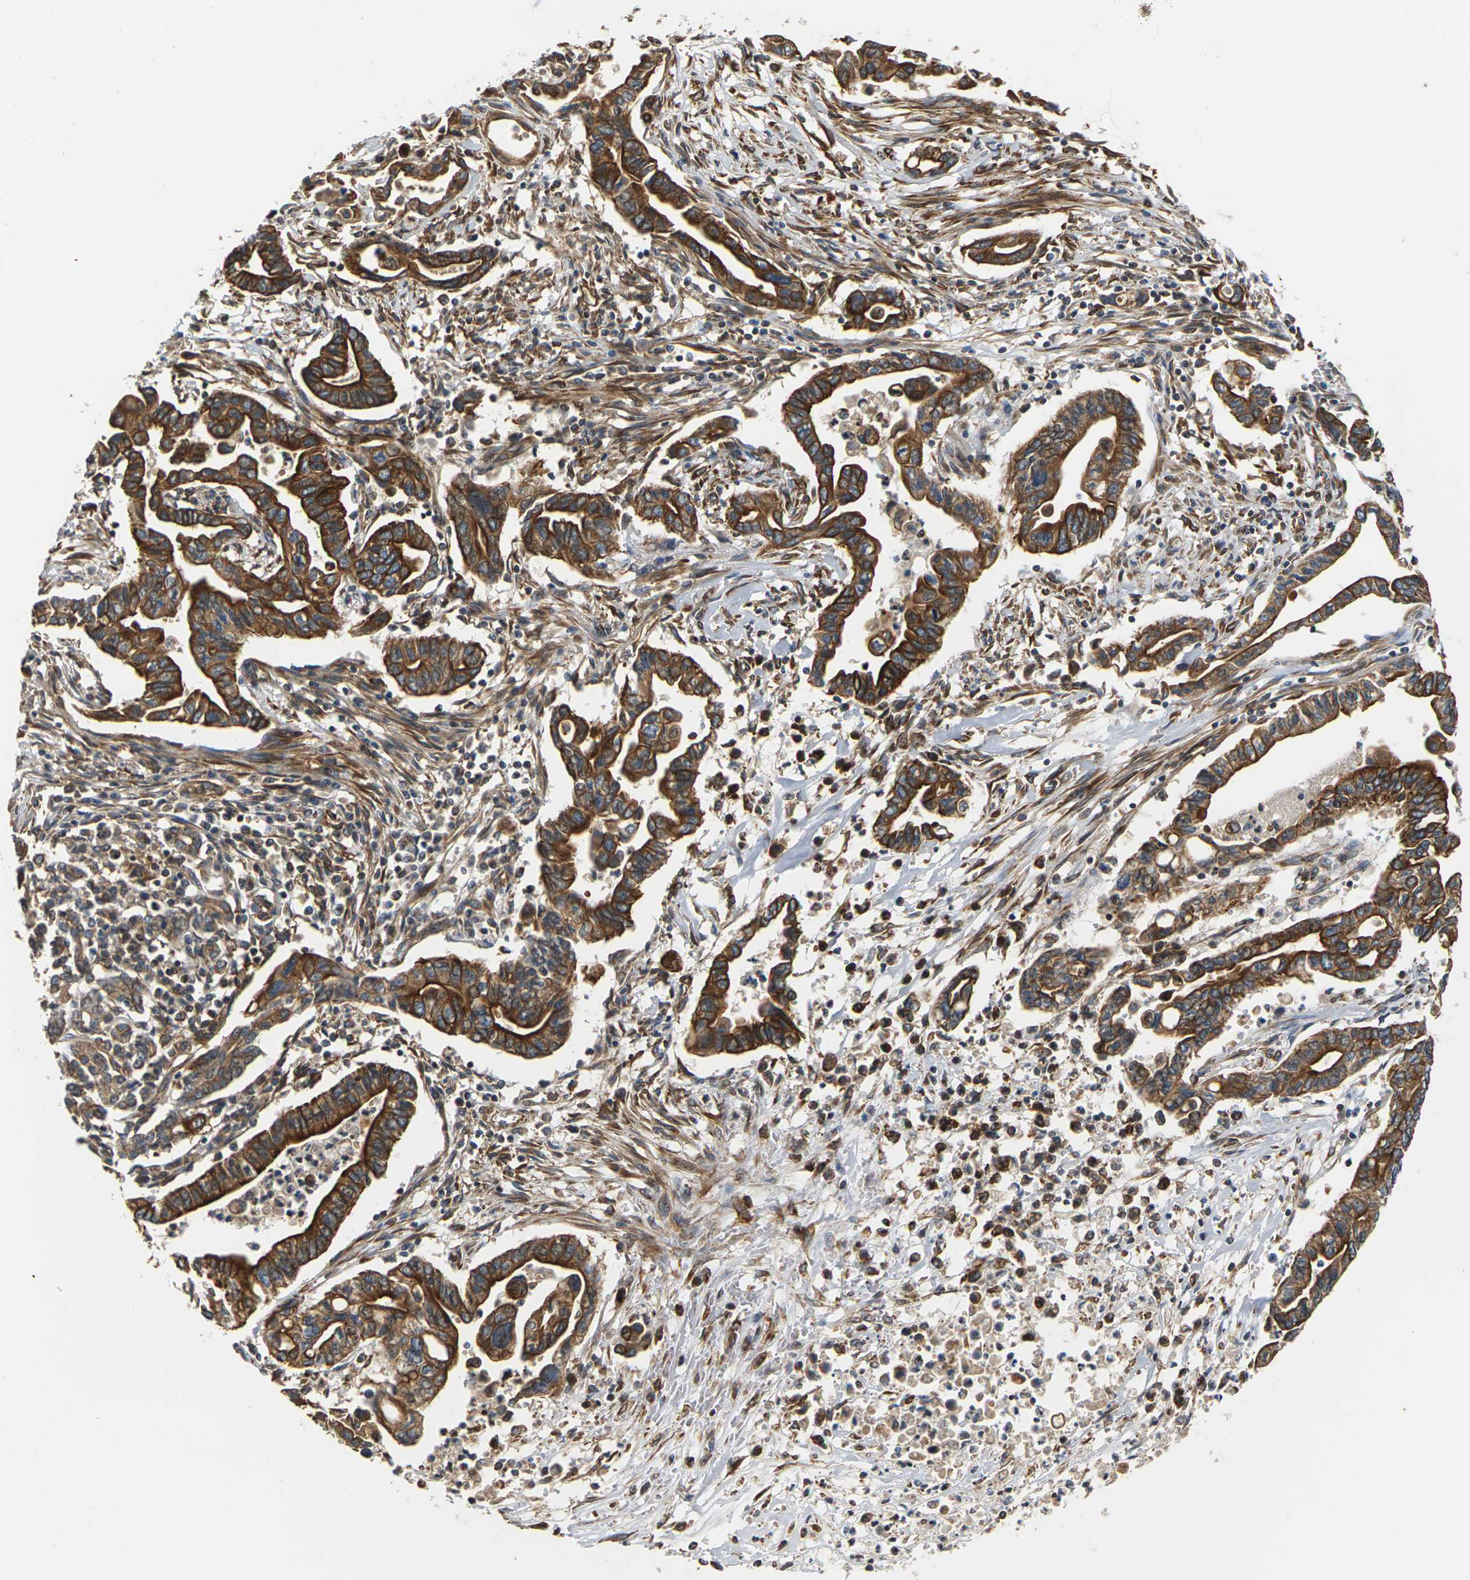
{"staining": {"intensity": "strong", "quantity": ">75%", "location": "cytoplasmic/membranous"}, "tissue": "pancreatic cancer", "cell_type": "Tumor cells", "image_type": "cancer", "snomed": [{"axis": "morphology", "description": "Adenocarcinoma, NOS"}, {"axis": "topography", "description": "Pancreas"}], "caption": "This histopathology image exhibits IHC staining of human adenocarcinoma (pancreatic), with high strong cytoplasmic/membranous positivity in approximately >75% of tumor cells.", "gene": "PCDHB4", "patient": {"sex": "female", "age": 57}}